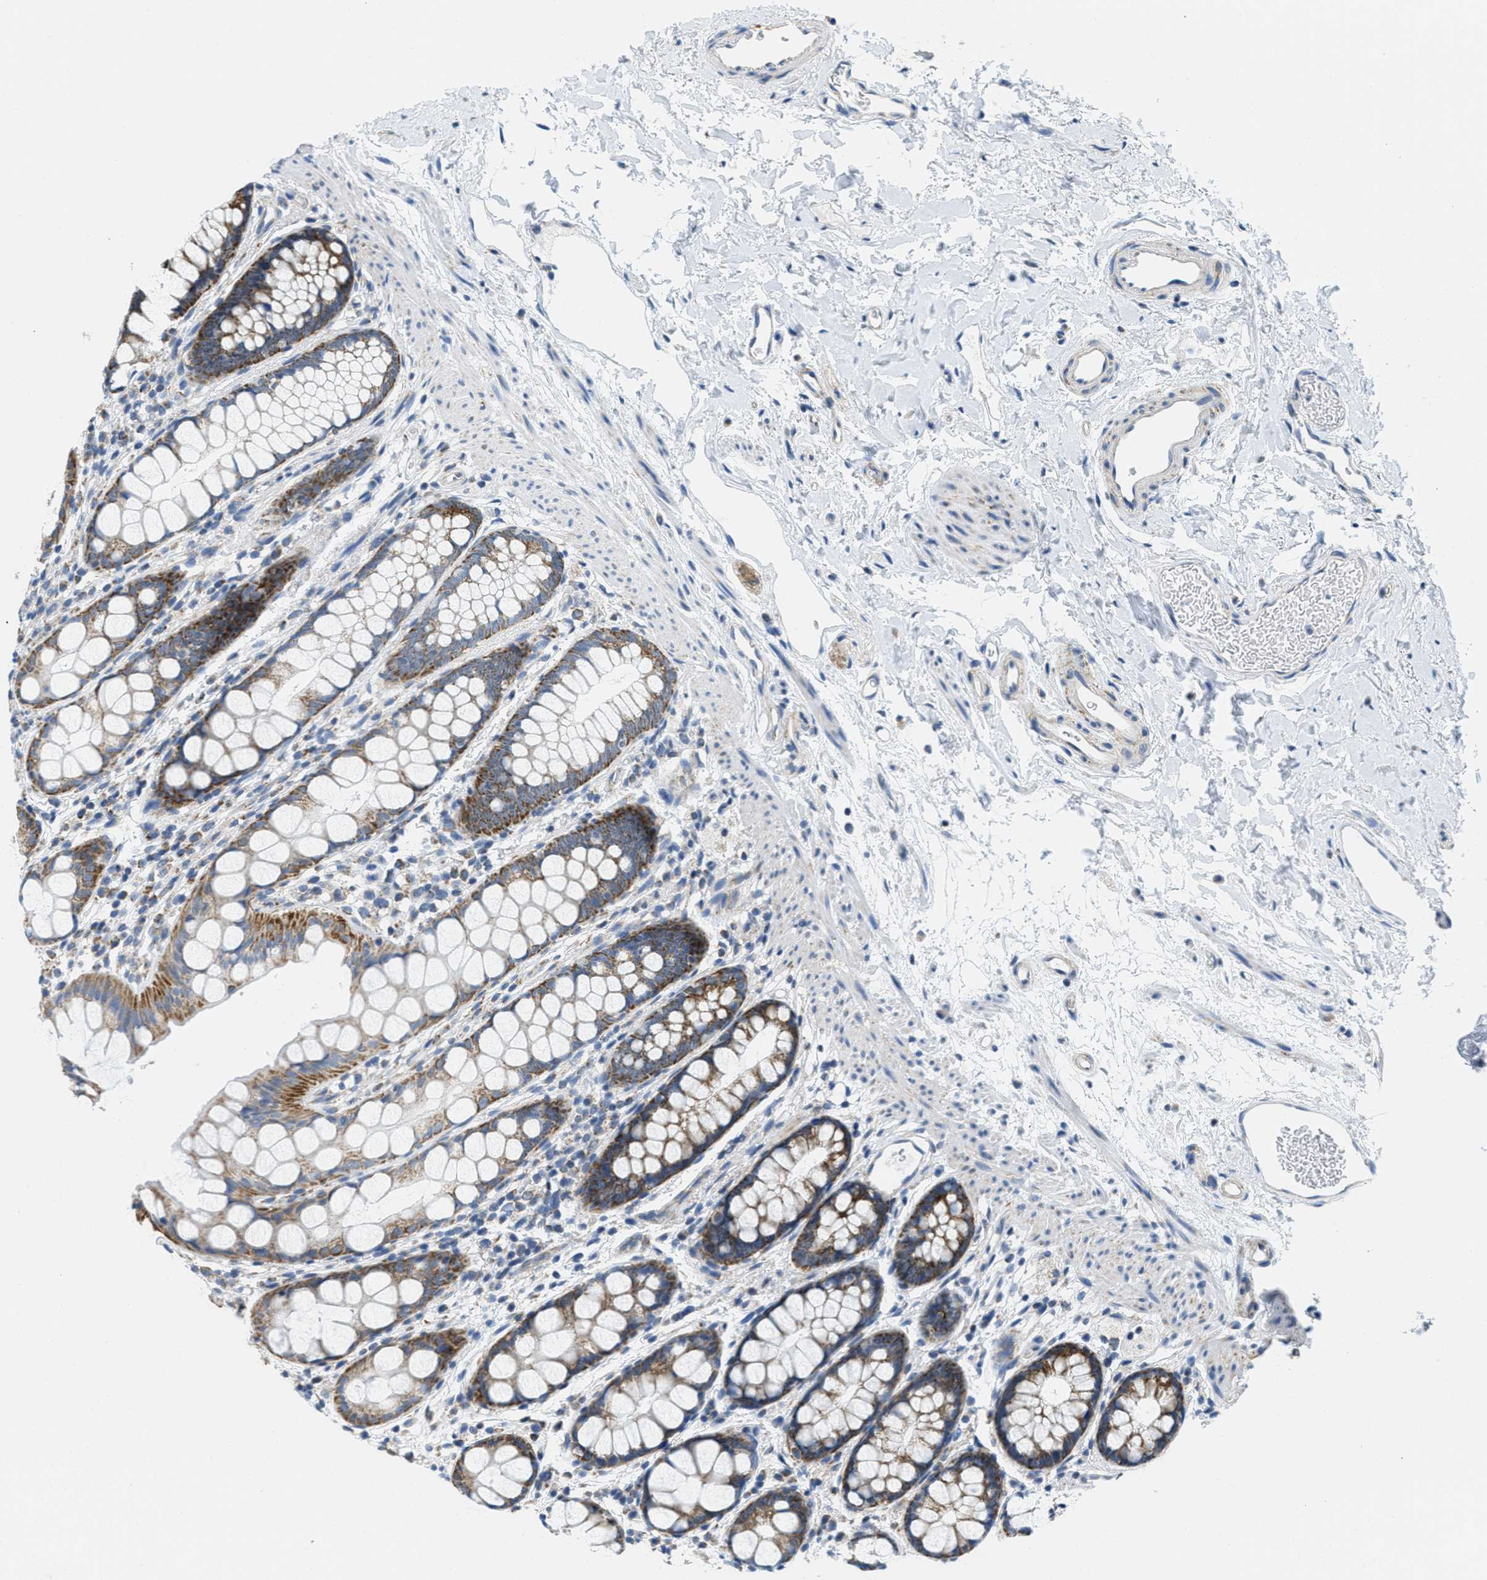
{"staining": {"intensity": "moderate", "quantity": ">75%", "location": "cytoplasmic/membranous"}, "tissue": "rectum", "cell_type": "Glandular cells", "image_type": "normal", "snomed": [{"axis": "morphology", "description": "Normal tissue, NOS"}, {"axis": "topography", "description": "Rectum"}], "caption": "The micrograph shows immunohistochemical staining of unremarkable rectum. There is moderate cytoplasmic/membranous expression is appreciated in about >75% of glandular cells.", "gene": "TOMM70", "patient": {"sex": "female", "age": 65}}